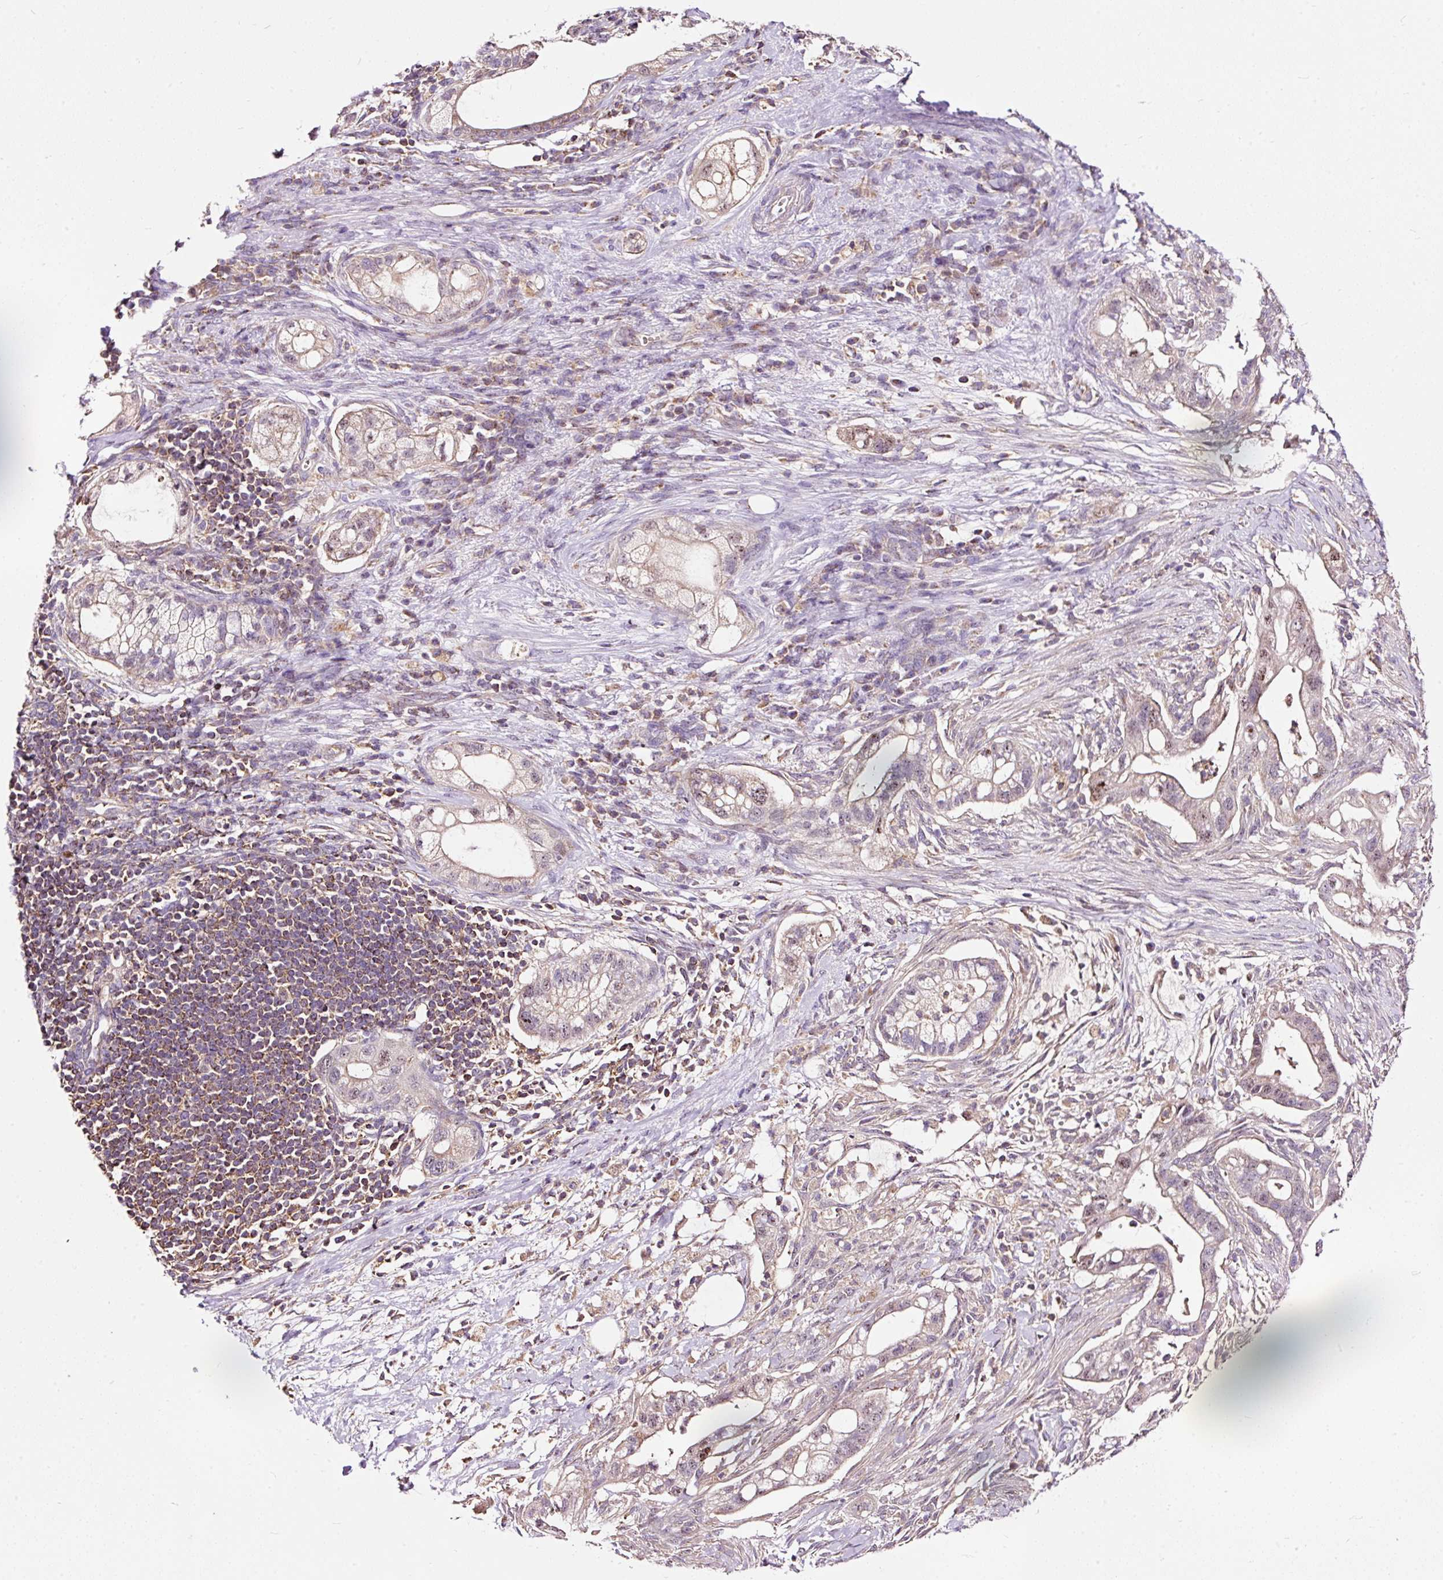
{"staining": {"intensity": "weak", "quantity": "<25%", "location": "cytoplasmic/membranous"}, "tissue": "pancreatic cancer", "cell_type": "Tumor cells", "image_type": "cancer", "snomed": [{"axis": "morphology", "description": "Adenocarcinoma, NOS"}, {"axis": "topography", "description": "Pancreas"}], "caption": "This histopathology image is of pancreatic cancer stained with IHC to label a protein in brown with the nuclei are counter-stained blue. There is no positivity in tumor cells.", "gene": "BOLA3", "patient": {"sex": "male", "age": 44}}